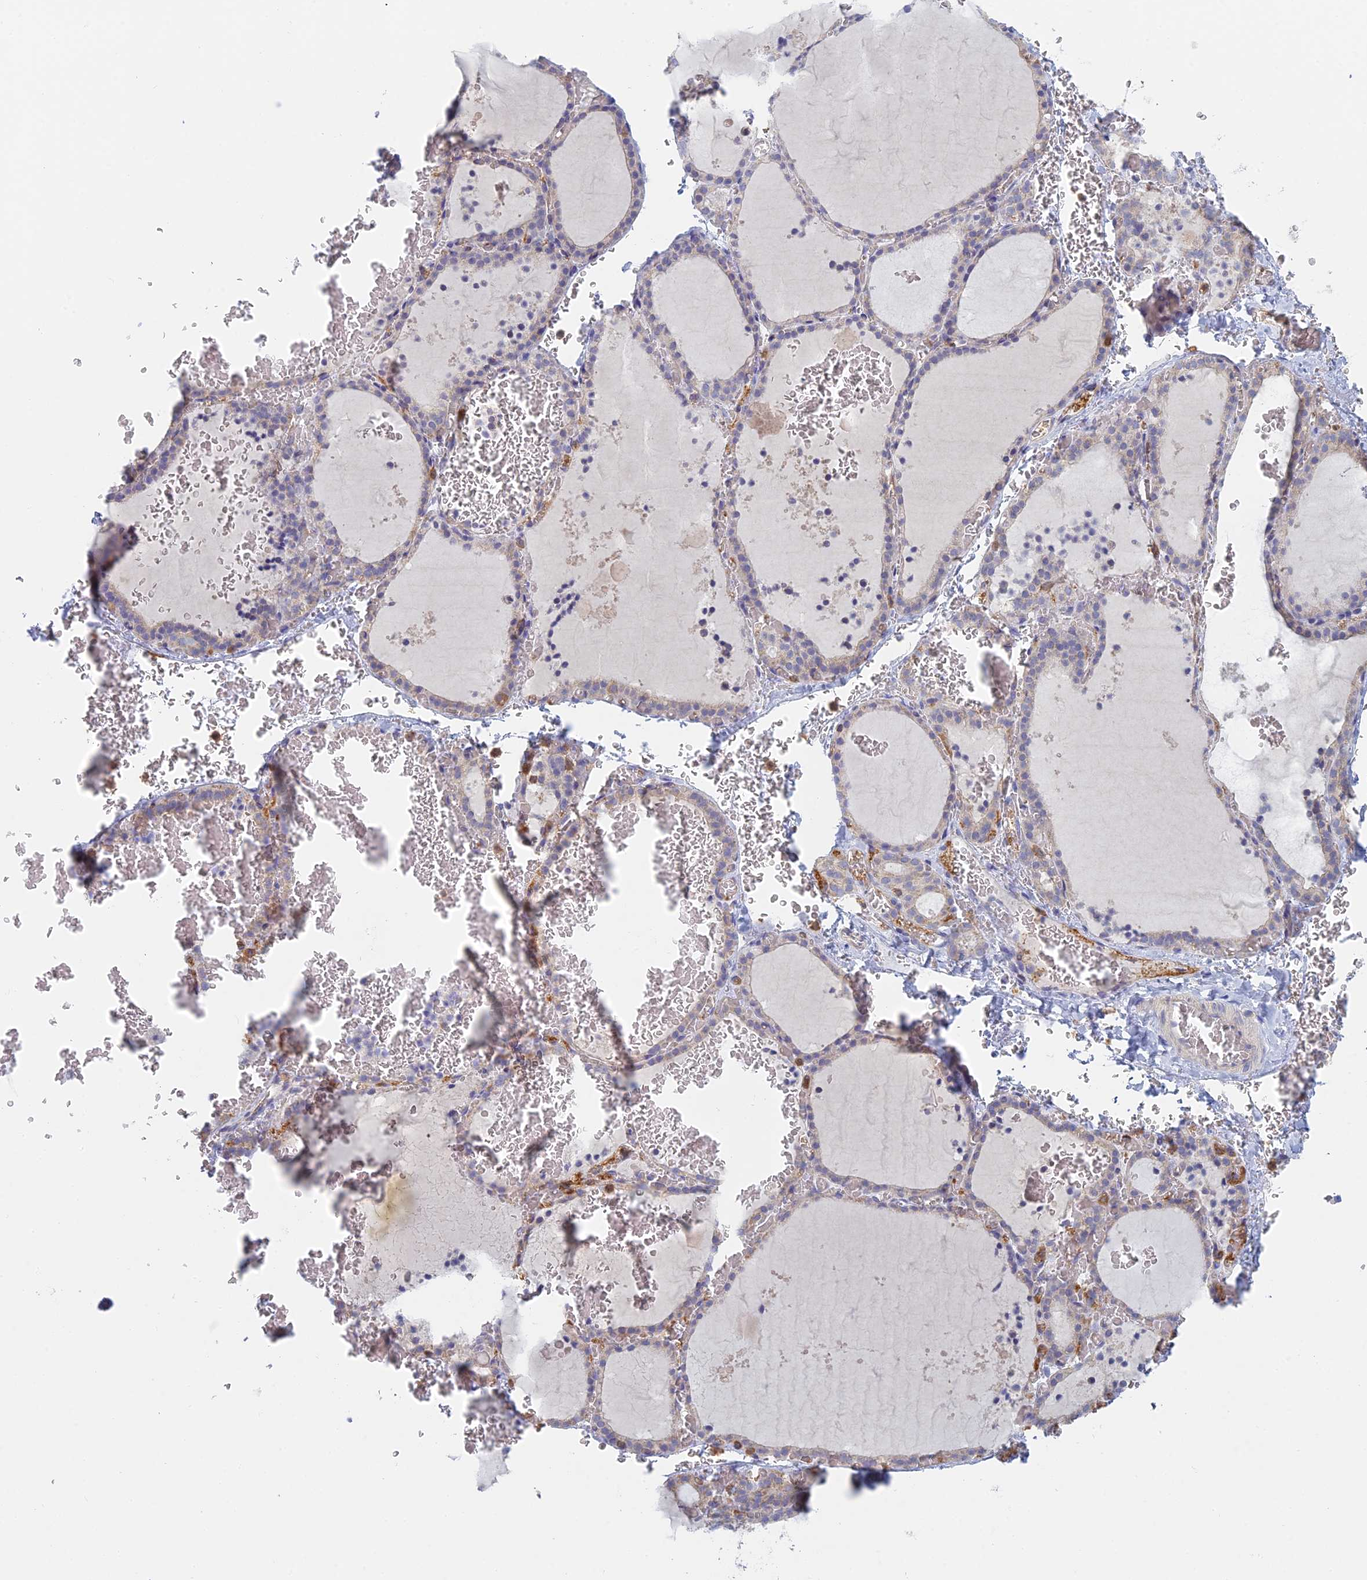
{"staining": {"intensity": "weak", "quantity": "<25%", "location": "cytoplasmic/membranous"}, "tissue": "thyroid gland", "cell_type": "Glandular cells", "image_type": "normal", "snomed": [{"axis": "morphology", "description": "Normal tissue, NOS"}, {"axis": "topography", "description": "Thyroid gland"}], "caption": "IHC of normal human thyroid gland shows no positivity in glandular cells.", "gene": "STRN4", "patient": {"sex": "female", "age": 39}}